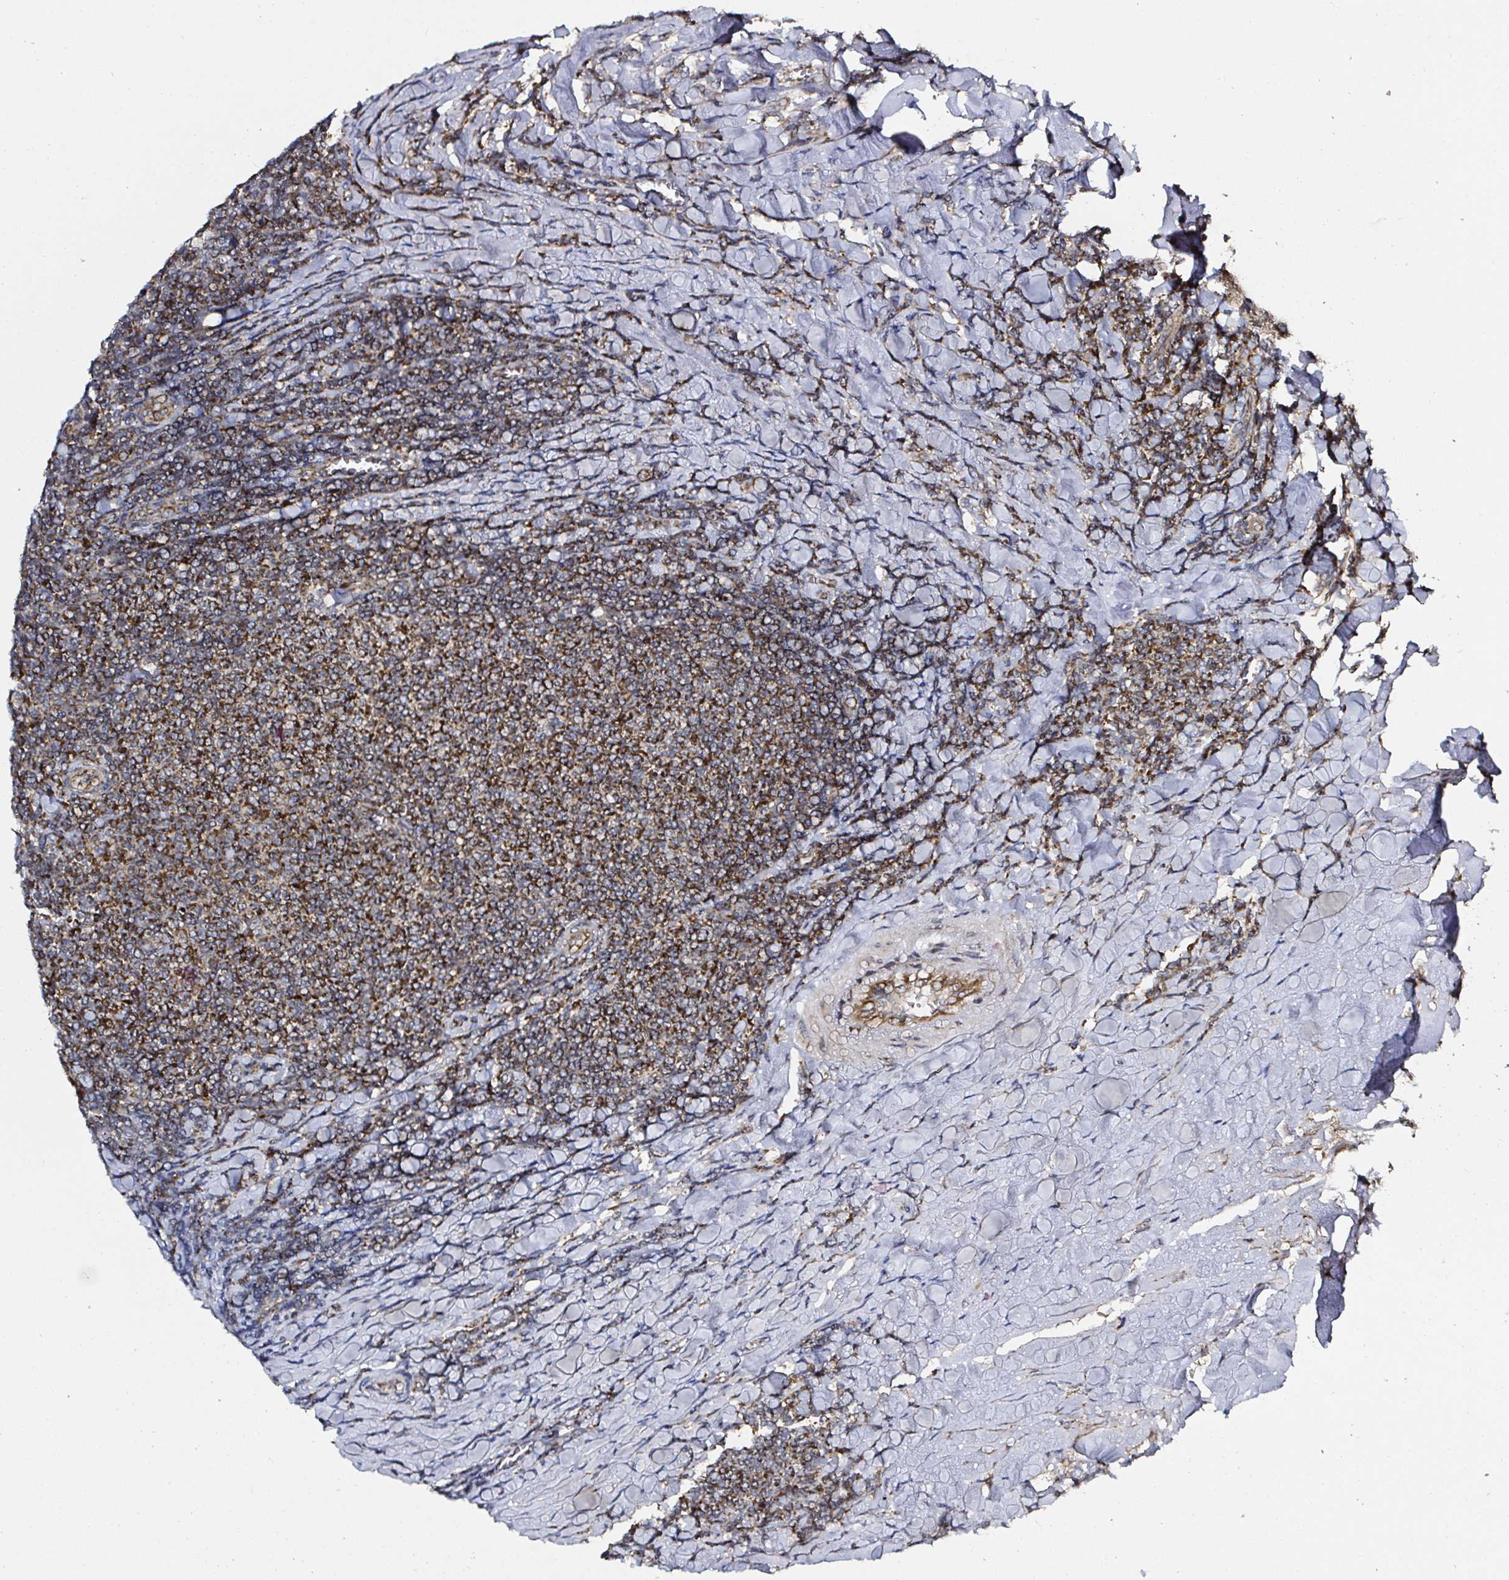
{"staining": {"intensity": "strong", "quantity": ">75%", "location": "cytoplasmic/membranous"}, "tissue": "lymphoma", "cell_type": "Tumor cells", "image_type": "cancer", "snomed": [{"axis": "morphology", "description": "Malignant lymphoma, non-Hodgkin's type, Low grade"}, {"axis": "topography", "description": "Lymph node"}], "caption": "Immunohistochemistry (IHC) staining of lymphoma, which displays high levels of strong cytoplasmic/membranous positivity in about >75% of tumor cells indicating strong cytoplasmic/membranous protein expression. The staining was performed using DAB (3,3'-diaminobenzidine) (brown) for protein detection and nuclei were counterstained in hematoxylin (blue).", "gene": "ATAD3B", "patient": {"sex": "male", "age": 52}}